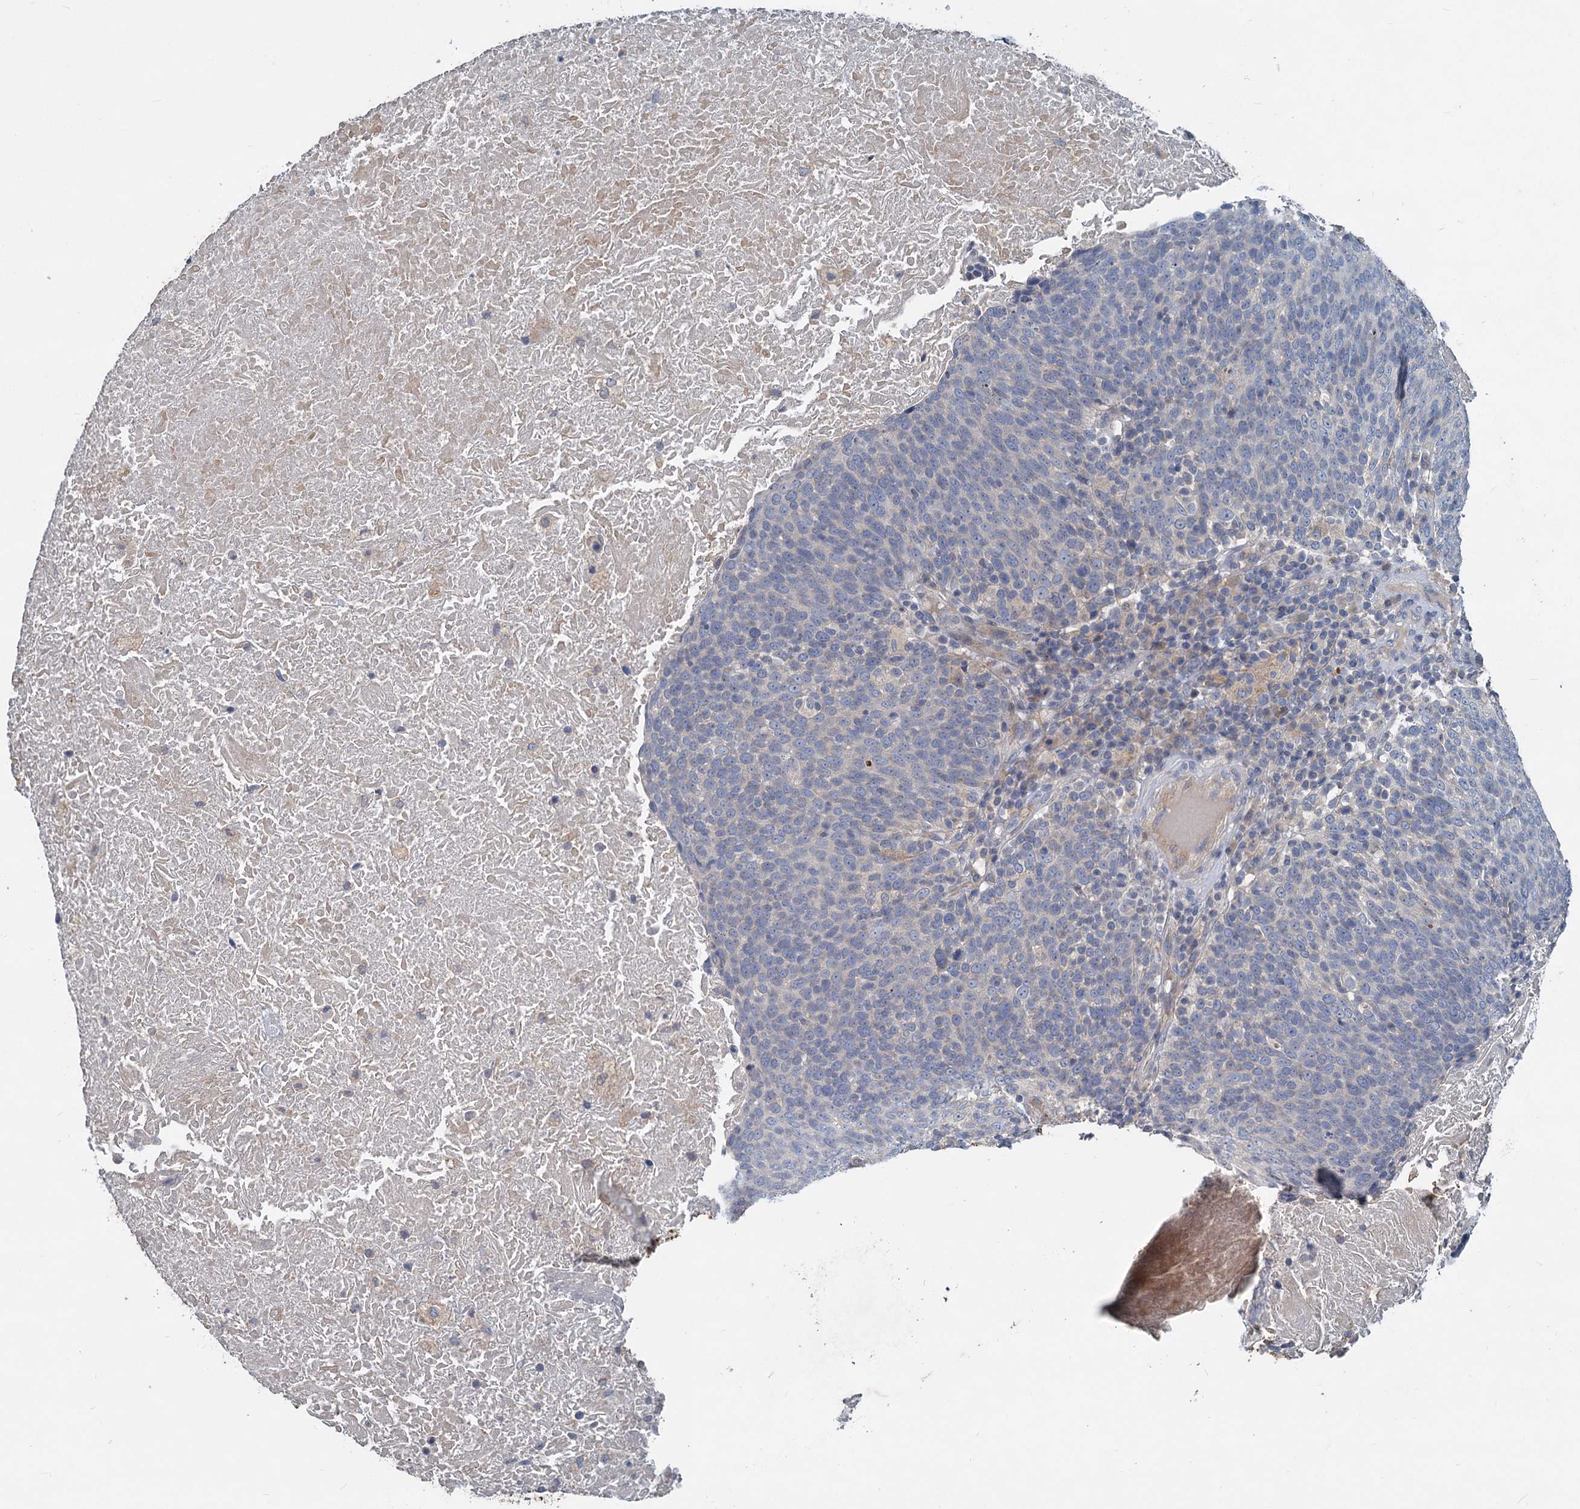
{"staining": {"intensity": "negative", "quantity": "none", "location": "none"}, "tissue": "head and neck cancer", "cell_type": "Tumor cells", "image_type": "cancer", "snomed": [{"axis": "morphology", "description": "Squamous cell carcinoma, NOS"}, {"axis": "morphology", "description": "Squamous cell carcinoma, metastatic, NOS"}, {"axis": "topography", "description": "Lymph node"}, {"axis": "topography", "description": "Head-Neck"}], "caption": "Immunohistochemistry (IHC) of human head and neck squamous cell carcinoma exhibits no expression in tumor cells.", "gene": "SLC2A7", "patient": {"sex": "male", "age": 62}}